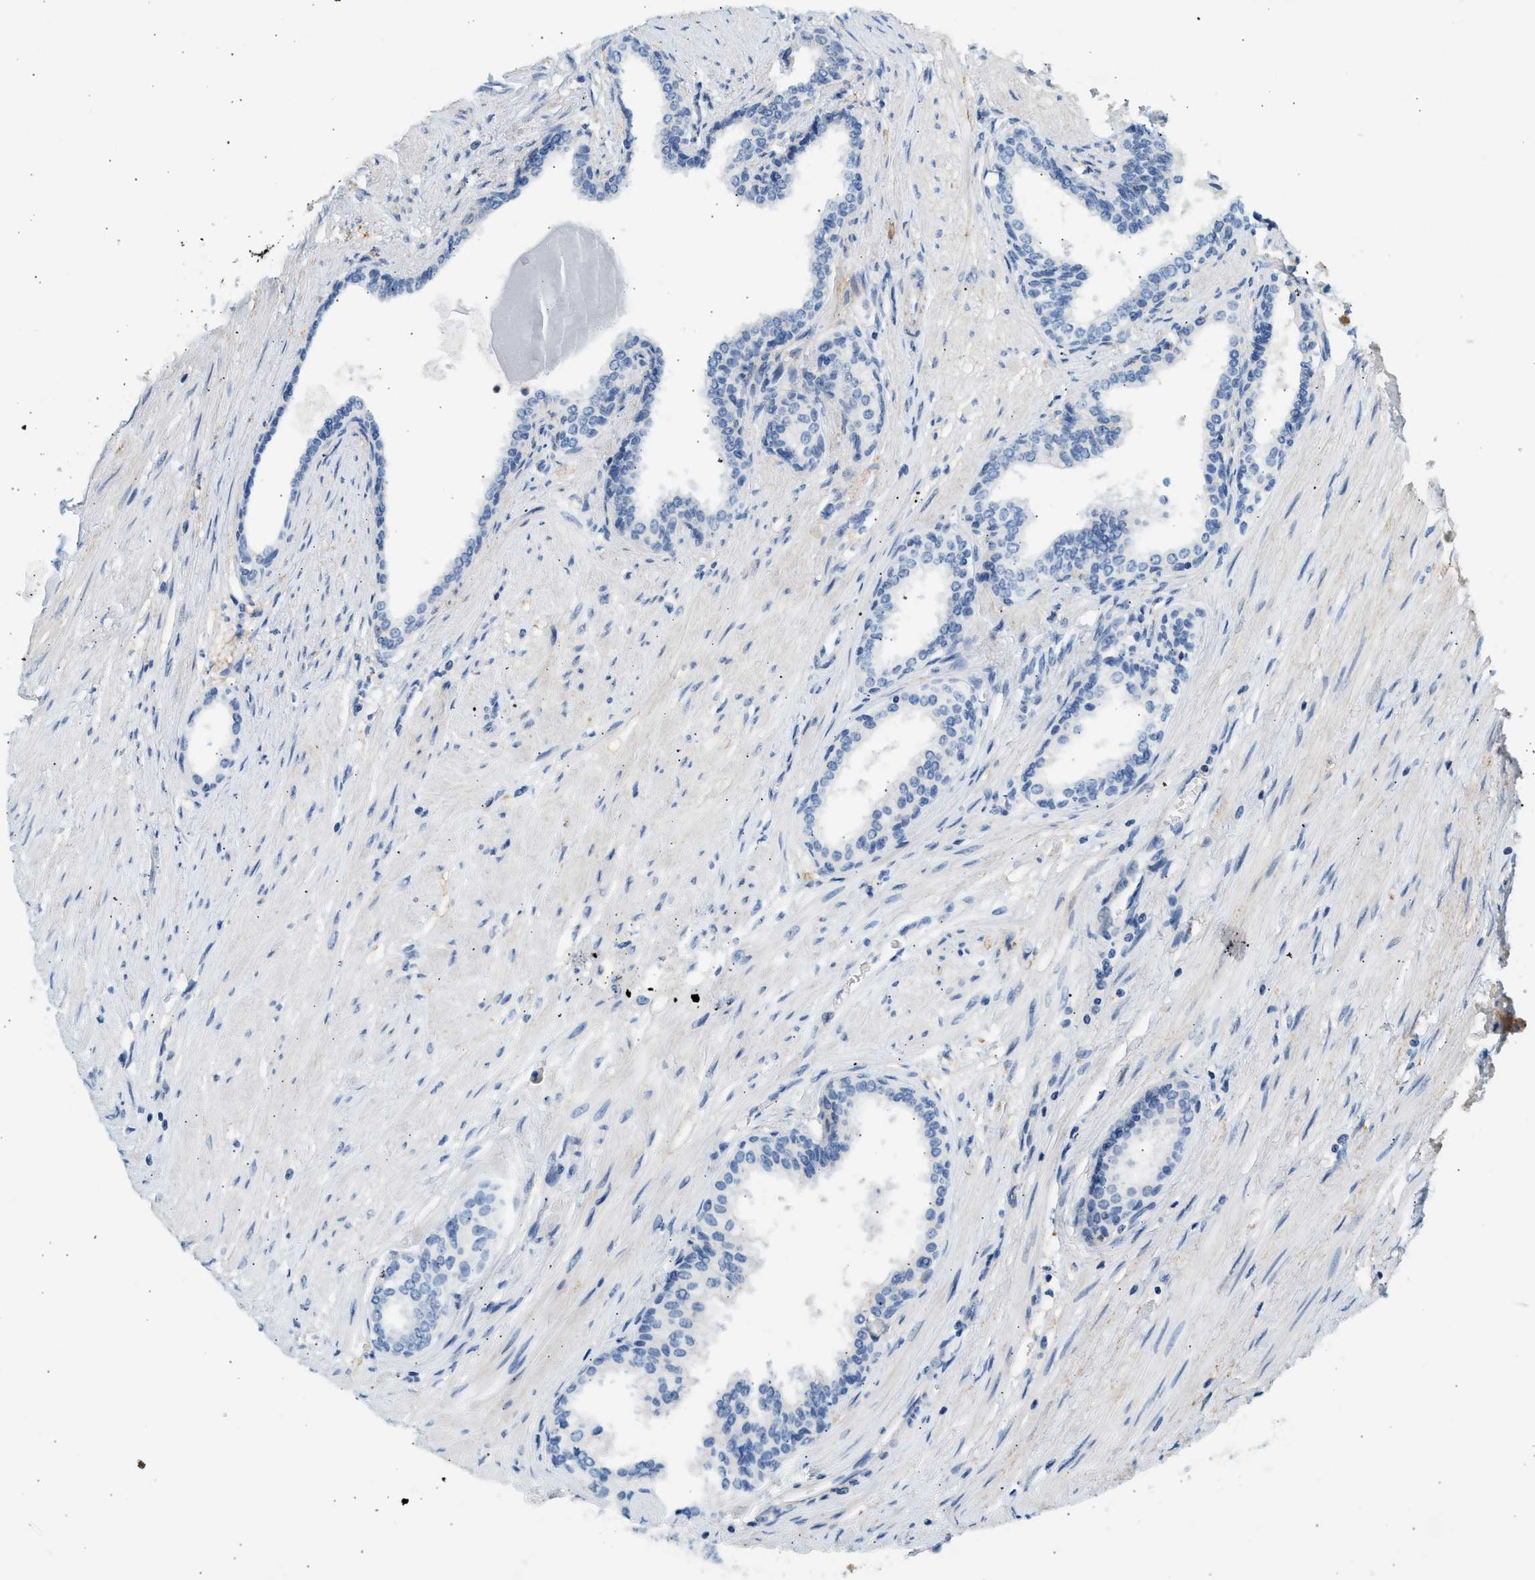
{"staining": {"intensity": "negative", "quantity": "none", "location": "none"}, "tissue": "prostate cancer", "cell_type": "Tumor cells", "image_type": "cancer", "snomed": [{"axis": "morphology", "description": "Adenocarcinoma, Low grade"}, {"axis": "topography", "description": "Prostate"}], "caption": "This histopathology image is of prostate cancer stained with immunohistochemistry (IHC) to label a protein in brown with the nuclei are counter-stained blue. There is no expression in tumor cells.", "gene": "BVES", "patient": {"sex": "male", "age": 57}}